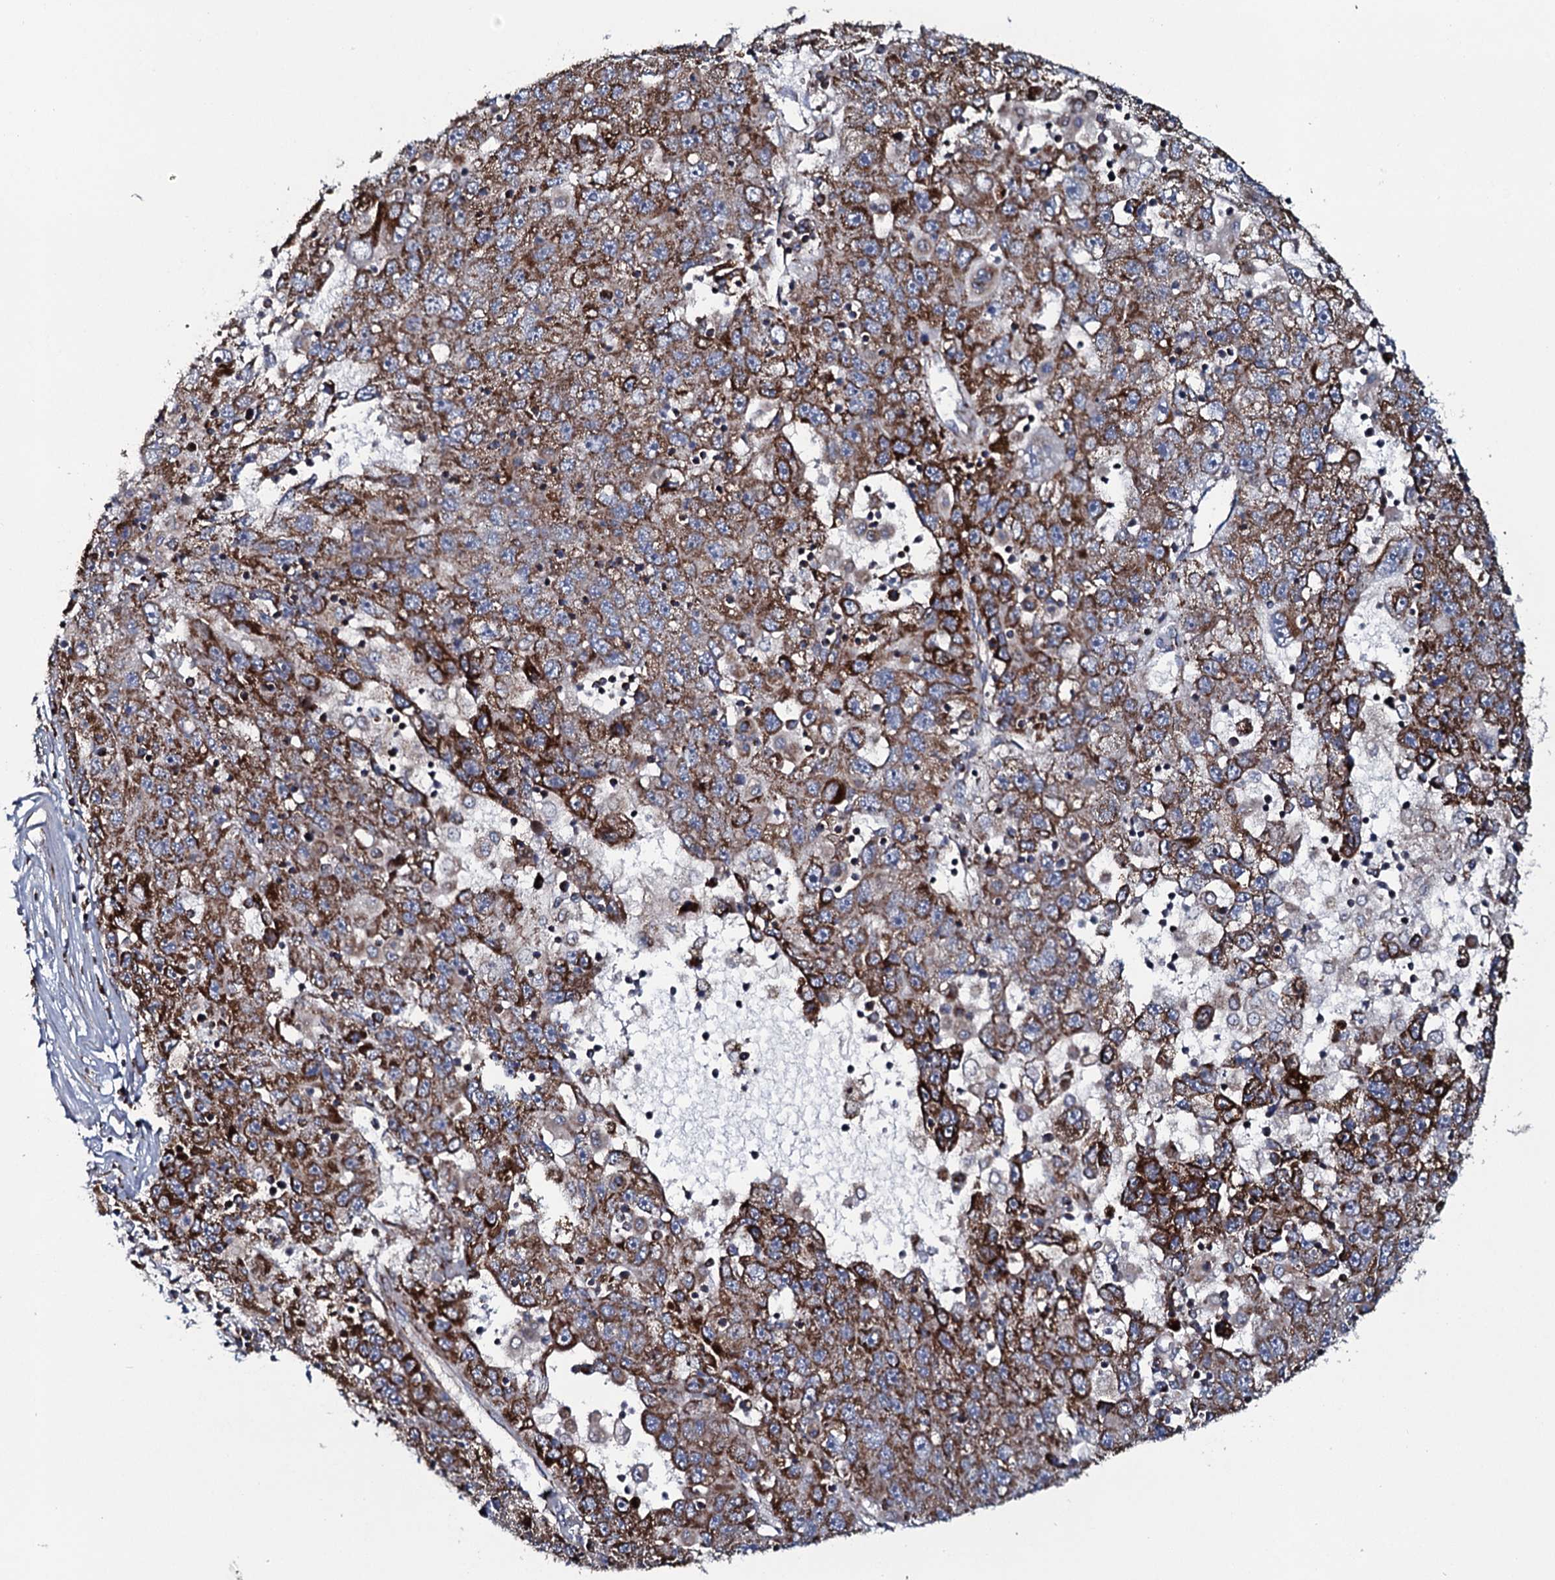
{"staining": {"intensity": "strong", "quantity": ">75%", "location": "cytoplasmic/membranous"}, "tissue": "liver cancer", "cell_type": "Tumor cells", "image_type": "cancer", "snomed": [{"axis": "morphology", "description": "Carcinoma, Hepatocellular, NOS"}, {"axis": "topography", "description": "Liver"}], "caption": "Immunohistochemistry (IHC) (DAB) staining of liver cancer (hepatocellular carcinoma) shows strong cytoplasmic/membranous protein expression in about >75% of tumor cells.", "gene": "EVC2", "patient": {"sex": "male", "age": 49}}